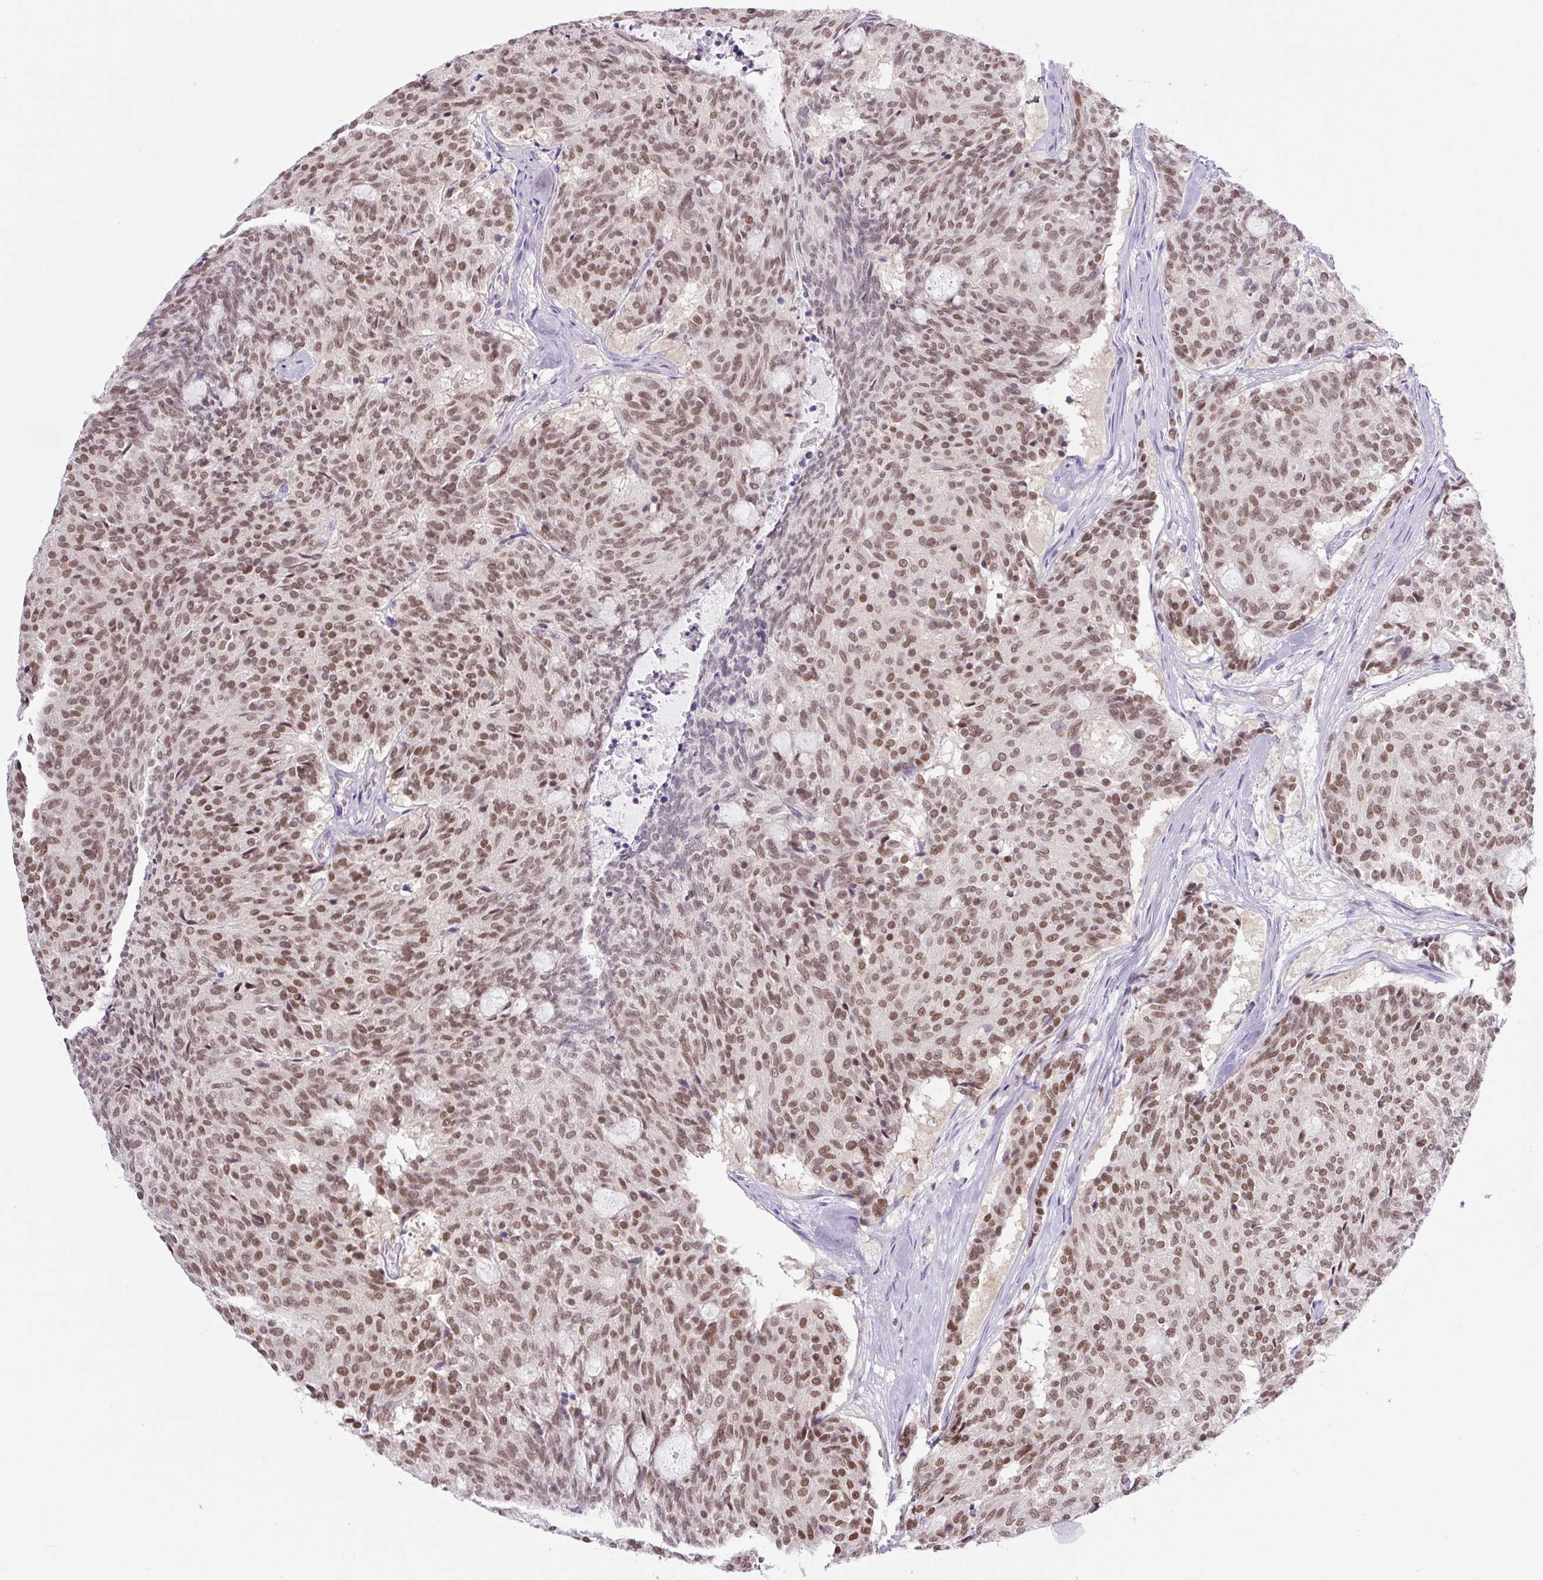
{"staining": {"intensity": "moderate", "quantity": ">75%", "location": "nuclear"}, "tissue": "carcinoid", "cell_type": "Tumor cells", "image_type": "cancer", "snomed": [{"axis": "morphology", "description": "Carcinoid, malignant, NOS"}, {"axis": "topography", "description": "Pancreas"}], "caption": "Carcinoid stained for a protein exhibits moderate nuclear positivity in tumor cells.", "gene": "TLE3", "patient": {"sex": "female", "age": 54}}